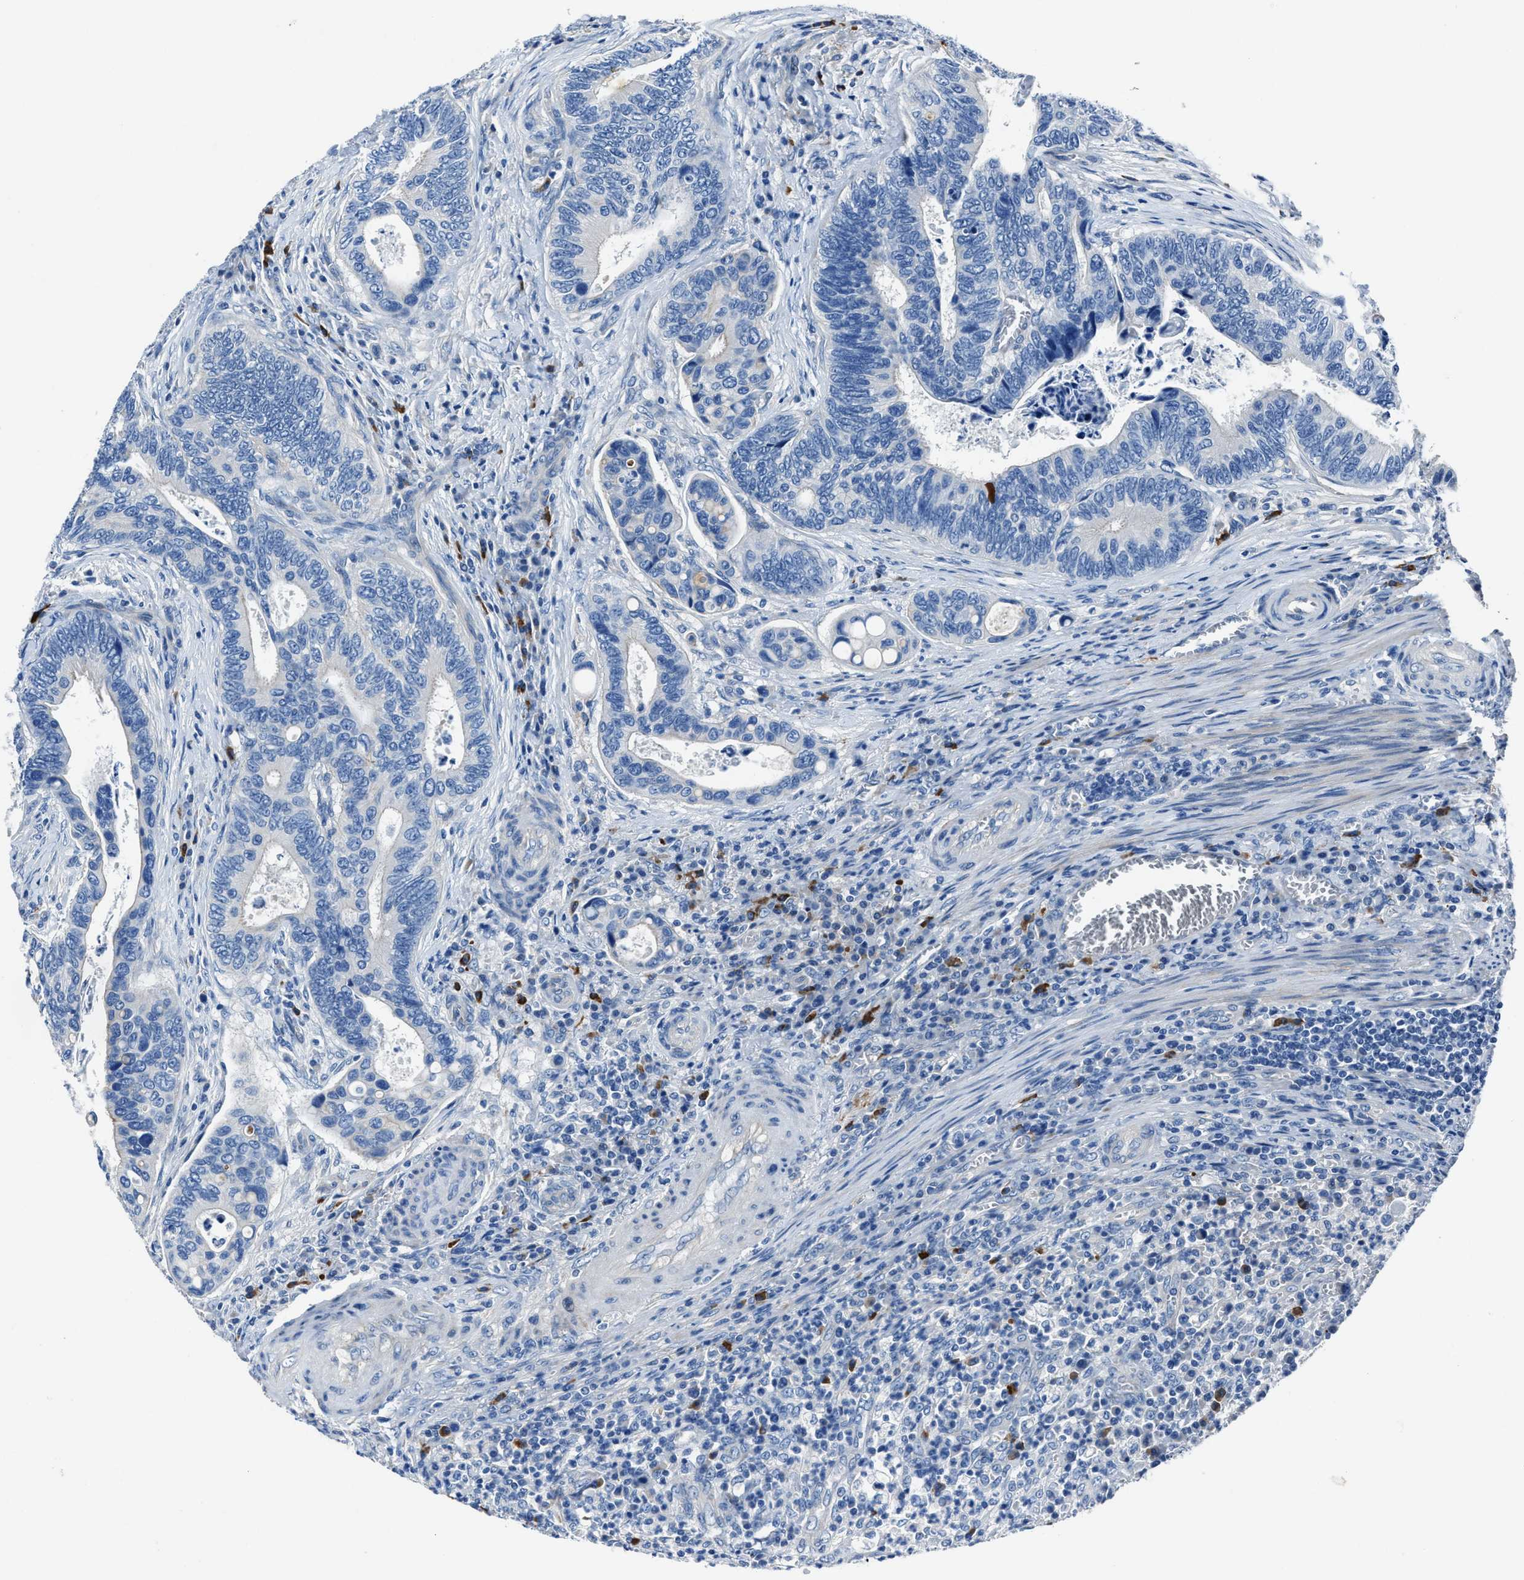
{"staining": {"intensity": "negative", "quantity": "none", "location": "none"}, "tissue": "colorectal cancer", "cell_type": "Tumor cells", "image_type": "cancer", "snomed": [{"axis": "morphology", "description": "Inflammation, NOS"}, {"axis": "morphology", "description": "Adenocarcinoma, NOS"}, {"axis": "topography", "description": "Colon"}], "caption": "This is an immunohistochemistry (IHC) micrograph of colorectal cancer. There is no staining in tumor cells.", "gene": "NACAD", "patient": {"sex": "male", "age": 72}}